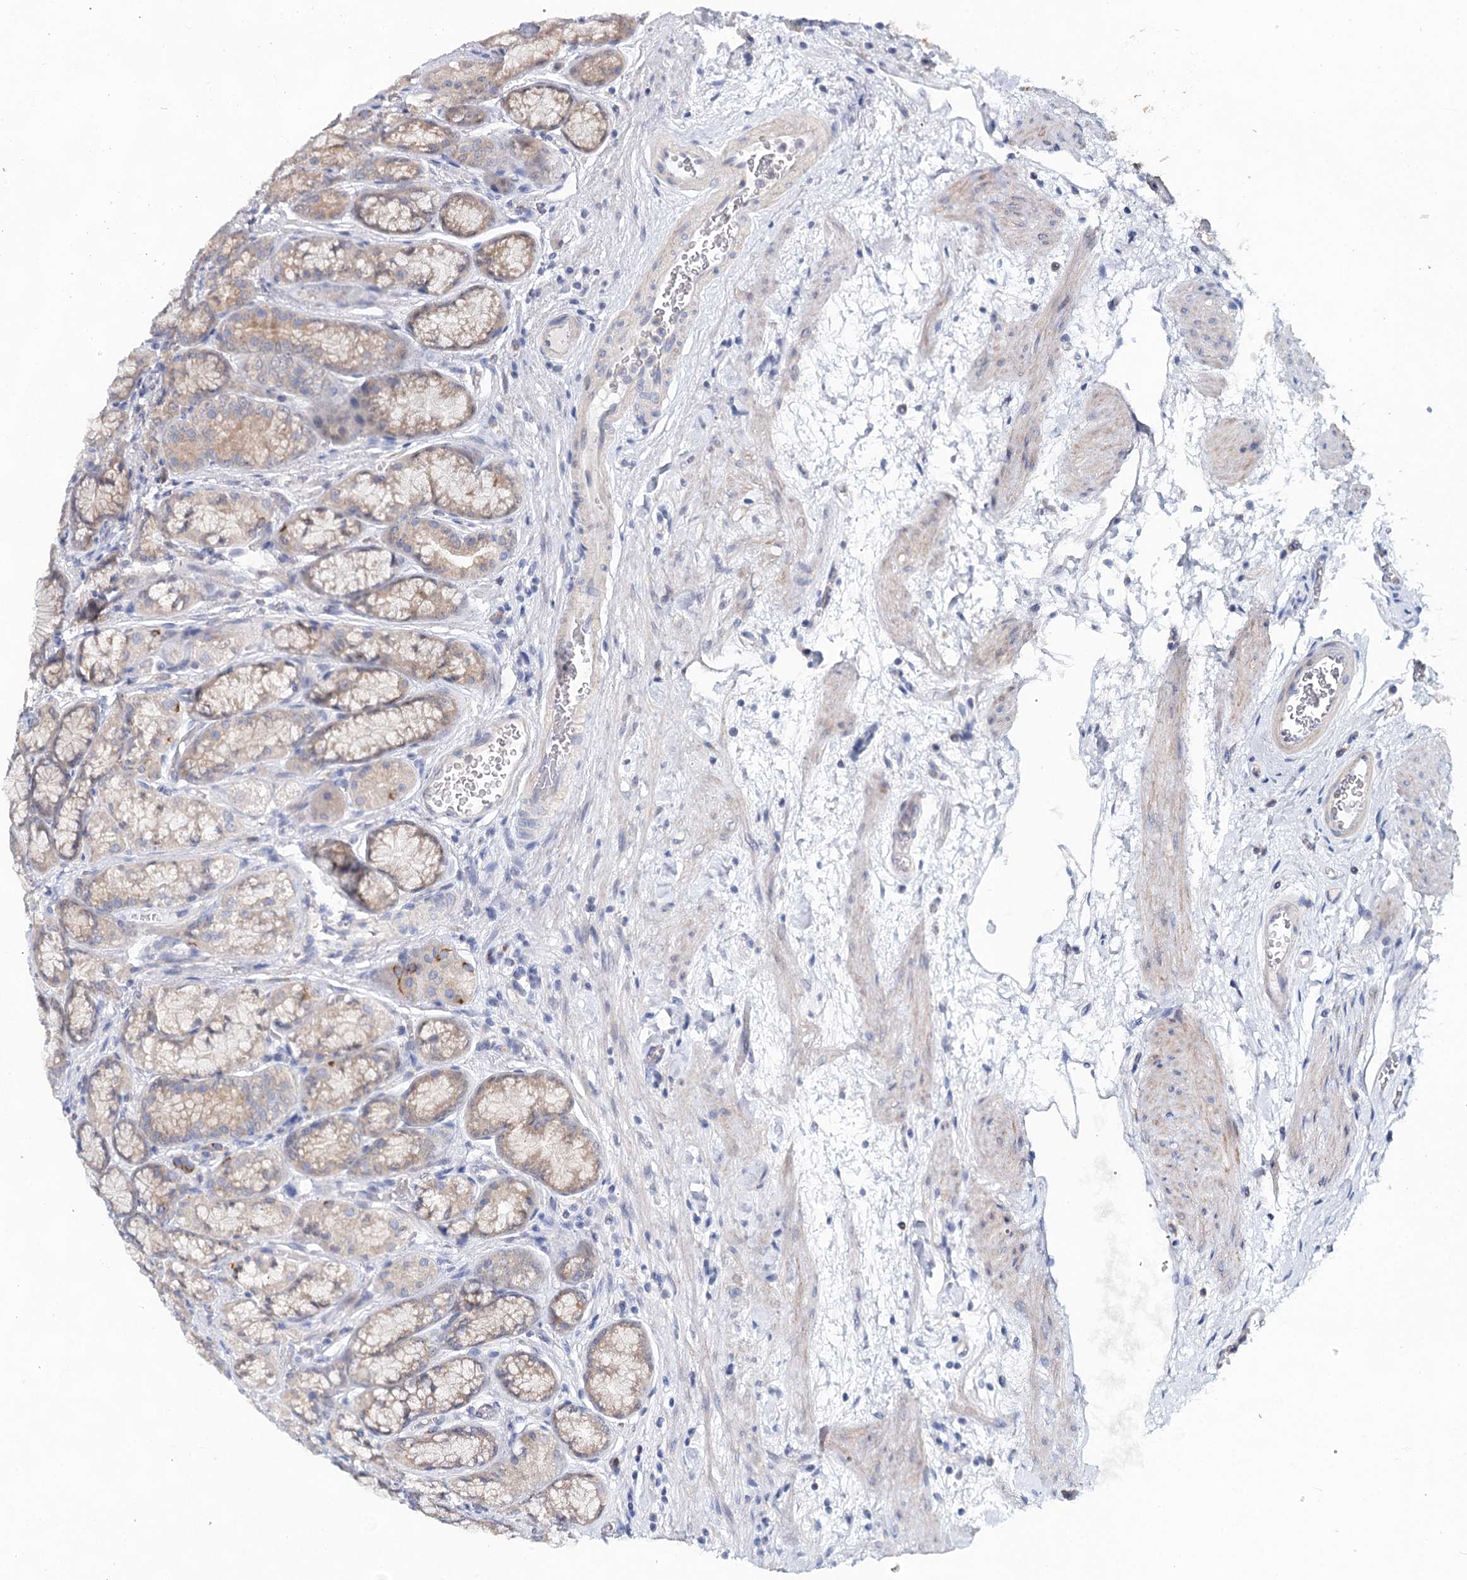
{"staining": {"intensity": "weak", "quantity": "25%-75%", "location": "cytoplasmic/membranous"}, "tissue": "stomach", "cell_type": "Glandular cells", "image_type": "normal", "snomed": [{"axis": "morphology", "description": "Normal tissue, NOS"}, {"axis": "morphology", "description": "Adenocarcinoma, NOS"}, {"axis": "morphology", "description": "Adenocarcinoma, High grade"}, {"axis": "topography", "description": "Stomach, upper"}, {"axis": "topography", "description": "Stomach"}], "caption": "DAB (3,3'-diaminobenzidine) immunohistochemical staining of normal stomach displays weak cytoplasmic/membranous protein positivity in approximately 25%-75% of glandular cells. The protein is stained brown, and the nuclei are stained in blue (DAB IHC with brightfield microscopy, high magnification).", "gene": "BLTP1", "patient": {"sex": "female", "age": 65}}